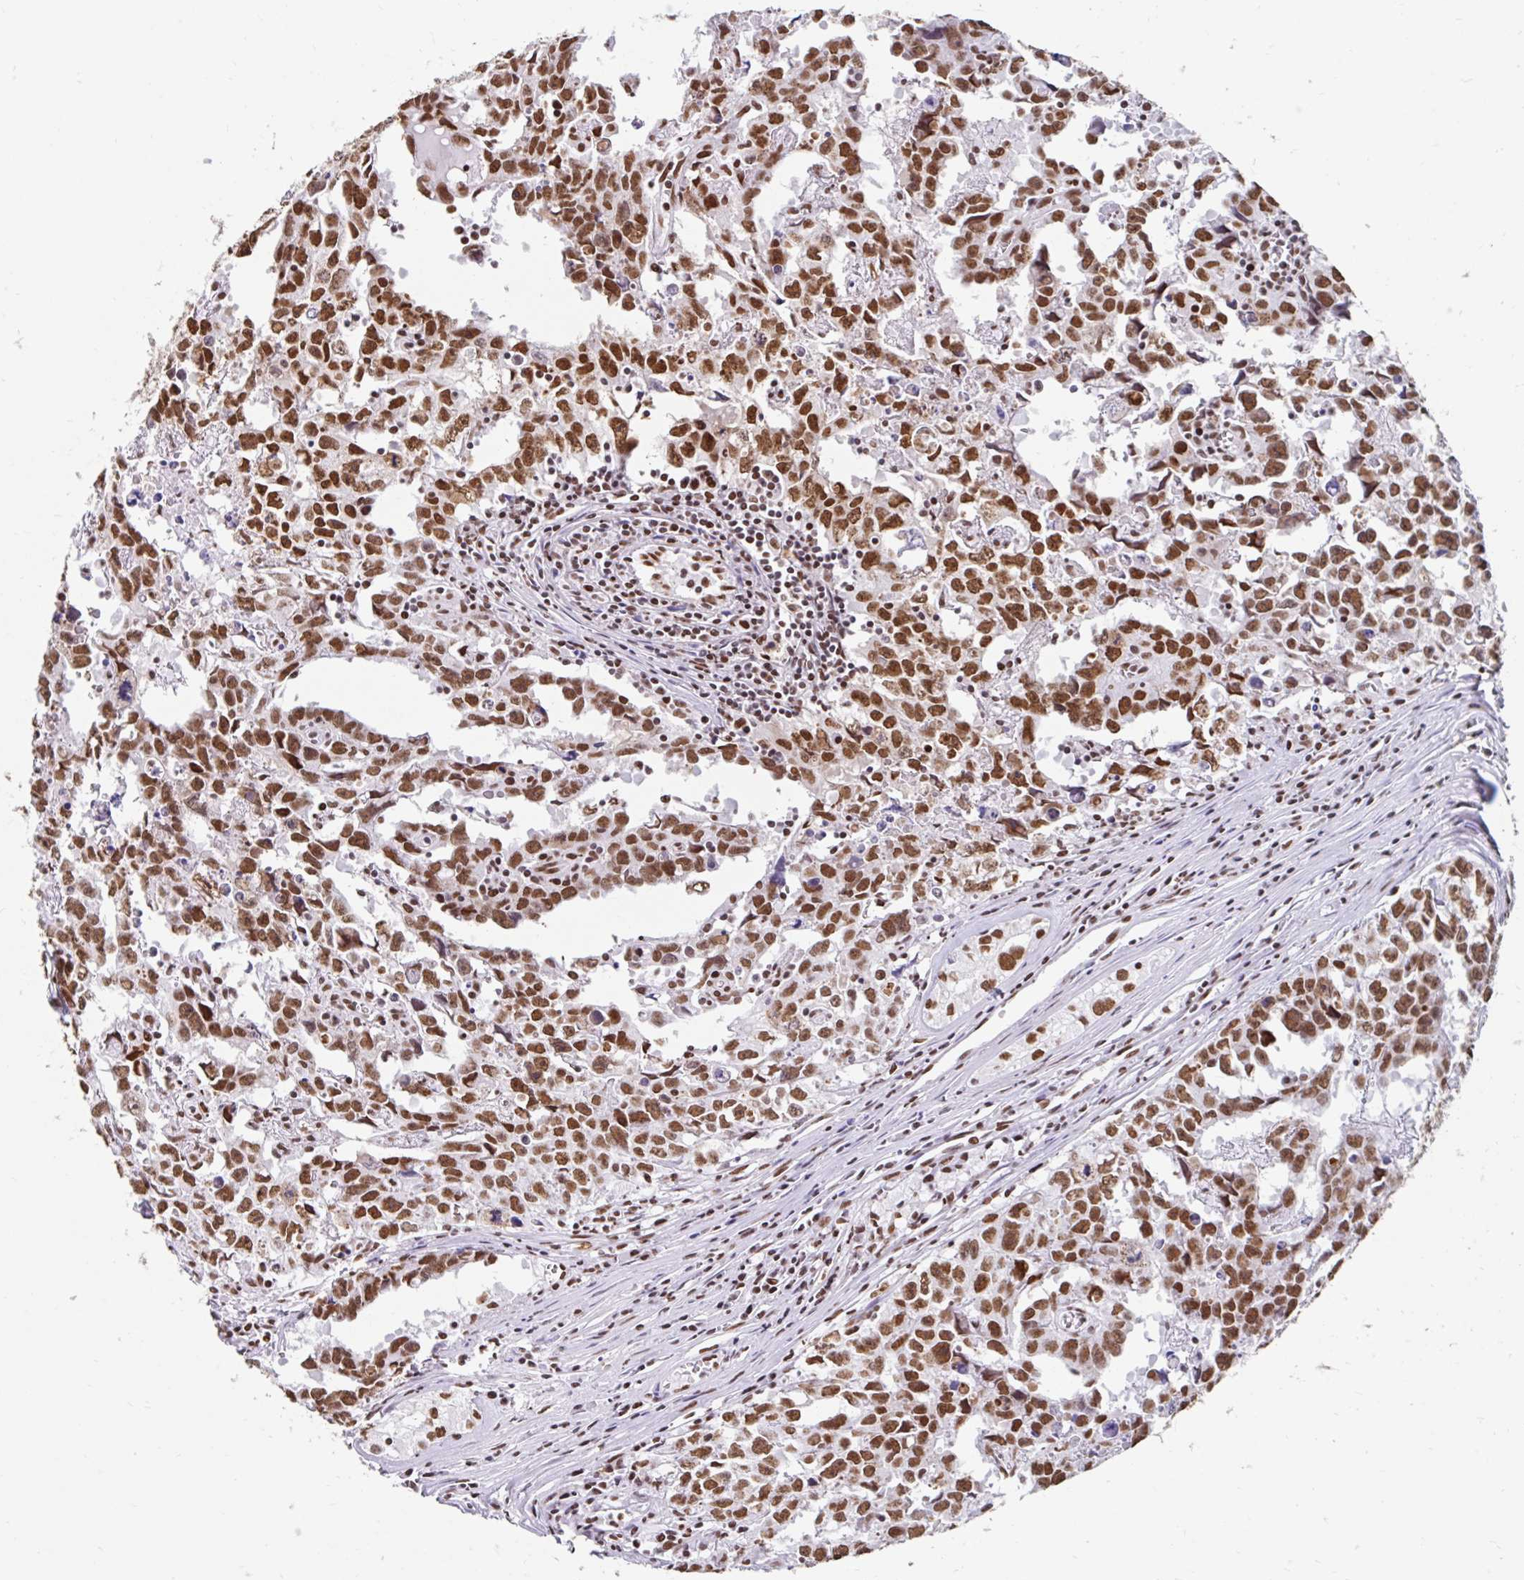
{"staining": {"intensity": "strong", "quantity": ">75%", "location": "nuclear"}, "tissue": "testis cancer", "cell_type": "Tumor cells", "image_type": "cancer", "snomed": [{"axis": "morphology", "description": "Carcinoma, Embryonal, NOS"}, {"axis": "topography", "description": "Testis"}], "caption": "A micrograph of testis cancer (embryonal carcinoma) stained for a protein displays strong nuclear brown staining in tumor cells.", "gene": "KHDRBS1", "patient": {"sex": "male", "age": 22}}